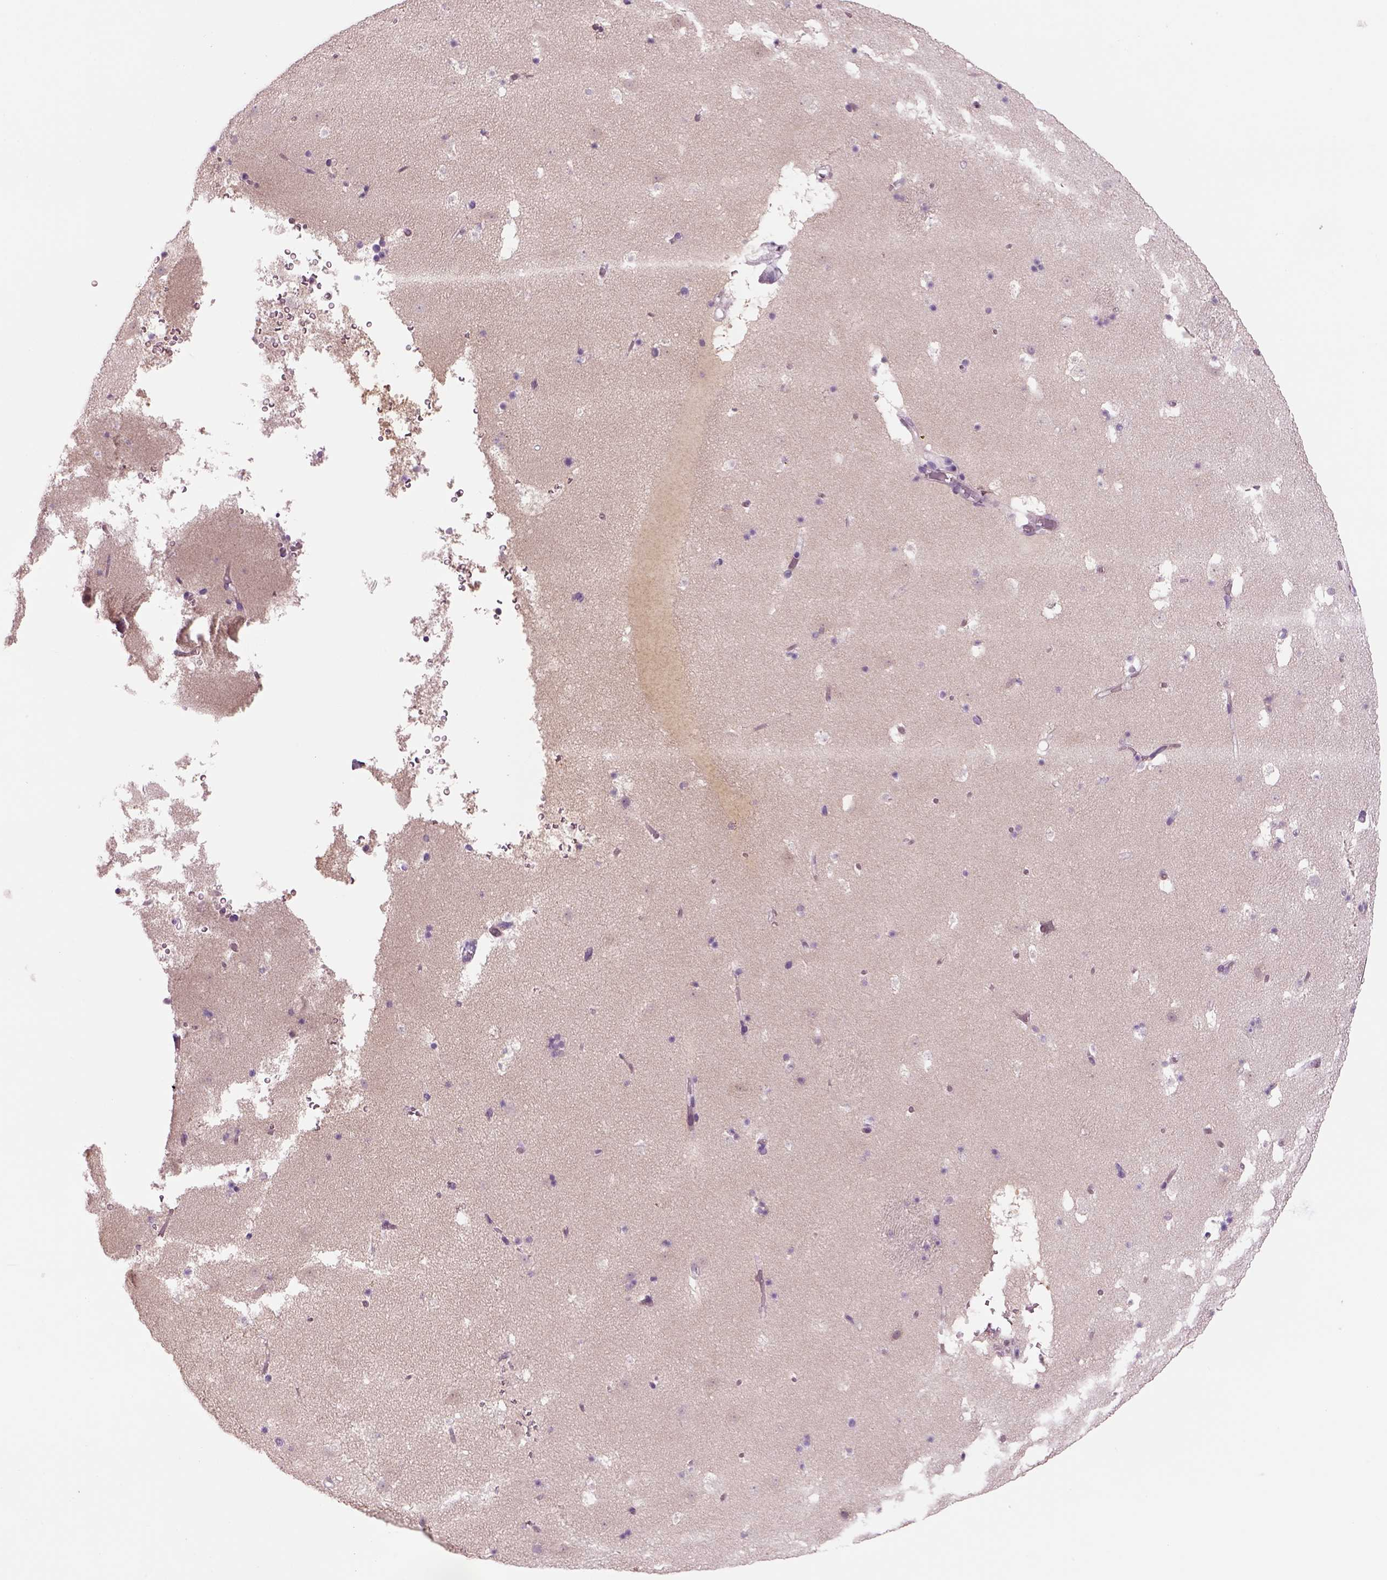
{"staining": {"intensity": "negative", "quantity": "none", "location": "none"}, "tissue": "caudate", "cell_type": "Glial cells", "image_type": "normal", "snomed": [{"axis": "morphology", "description": "Normal tissue, NOS"}, {"axis": "topography", "description": "Lateral ventricle wall"}], "caption": "DAB (3,3'-diaminobenzidine) immunohistochemical staining of benign human caudate displays no significant positivity in glial cells. (DAB immunohistochemistry with hematoxylin counter stain).", "gene": "MDH1B", "patient": {"sex": "female", "age": 42}}